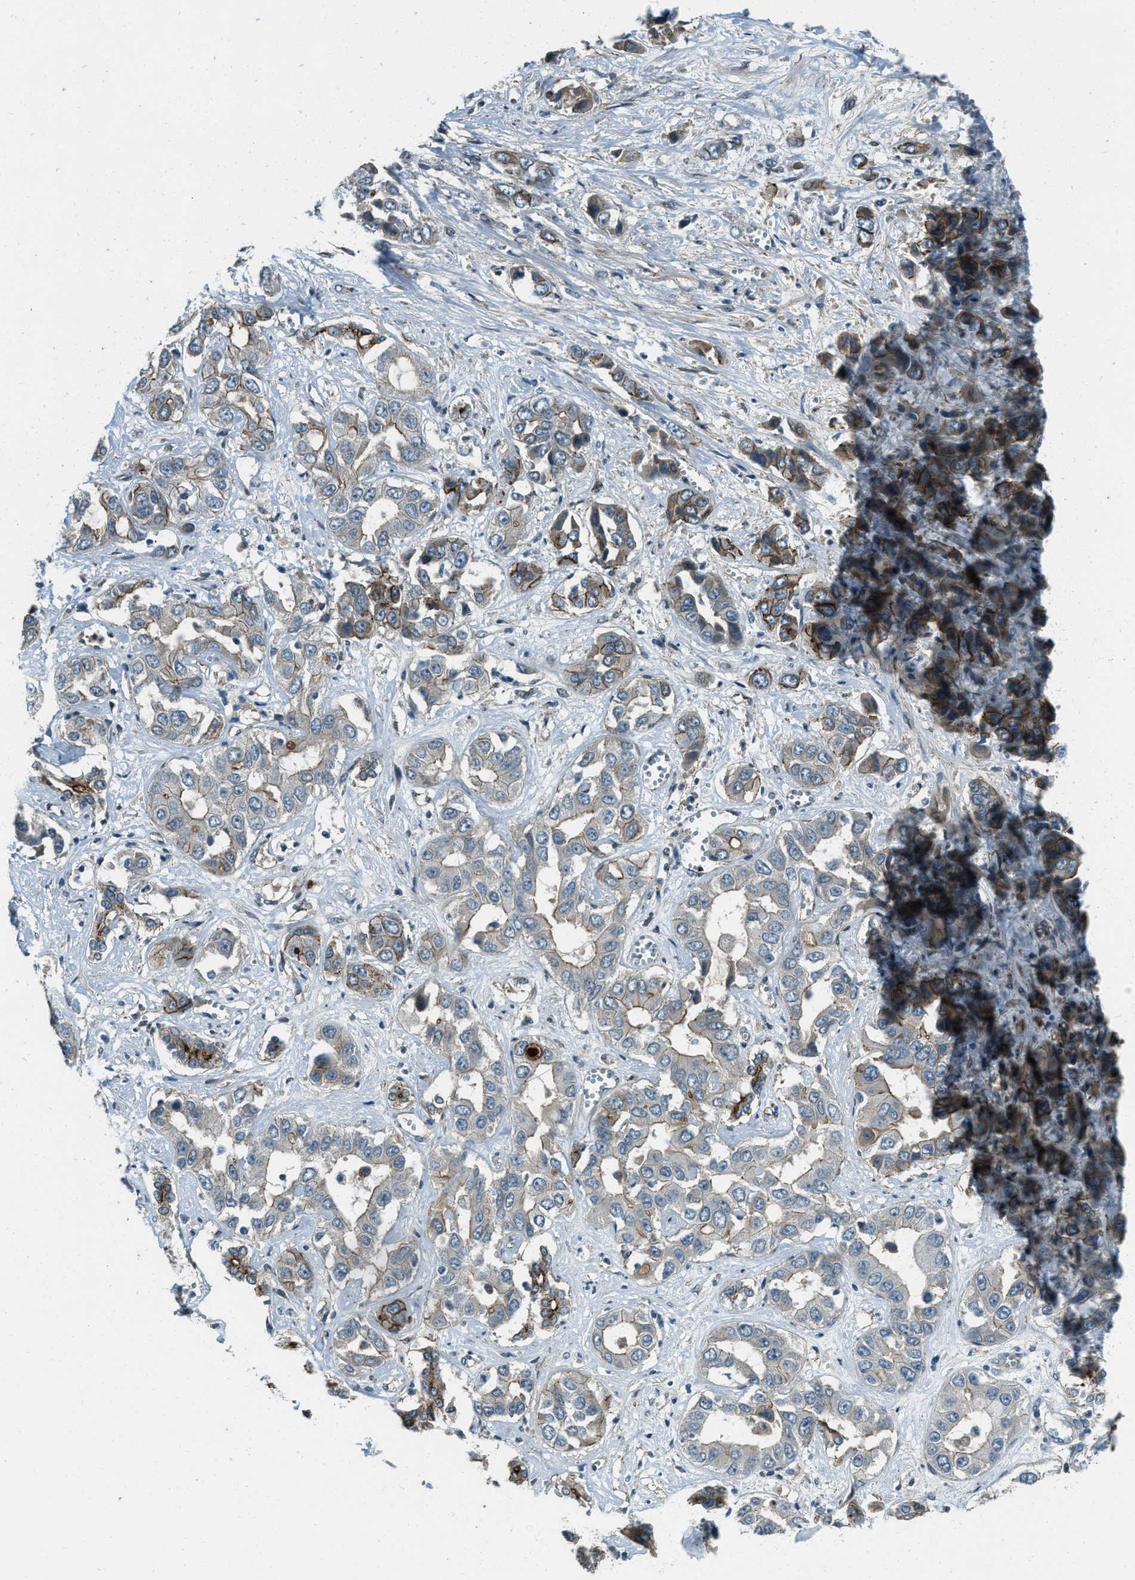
{"staining": {"intensity": "moderate", "quantity": "<25%", "location": "cytoplasmic/membranous"}, "tissue": "liver cancer", "cell_type": "Tumor cells", "image_type": "cancer", "snomed": [{"axis": "morphology", "description": "Cholangiocarcinoma"}, {"axis": "topography", "description": "Liver"}], "caption": "Protein expression analysis of human liver cancer reveals moderate cytoplasmic/membranous staining in approximately <25% of tumor cells.", "gene": "SVIL", "patient": {"sex": "female", "age": 52}}